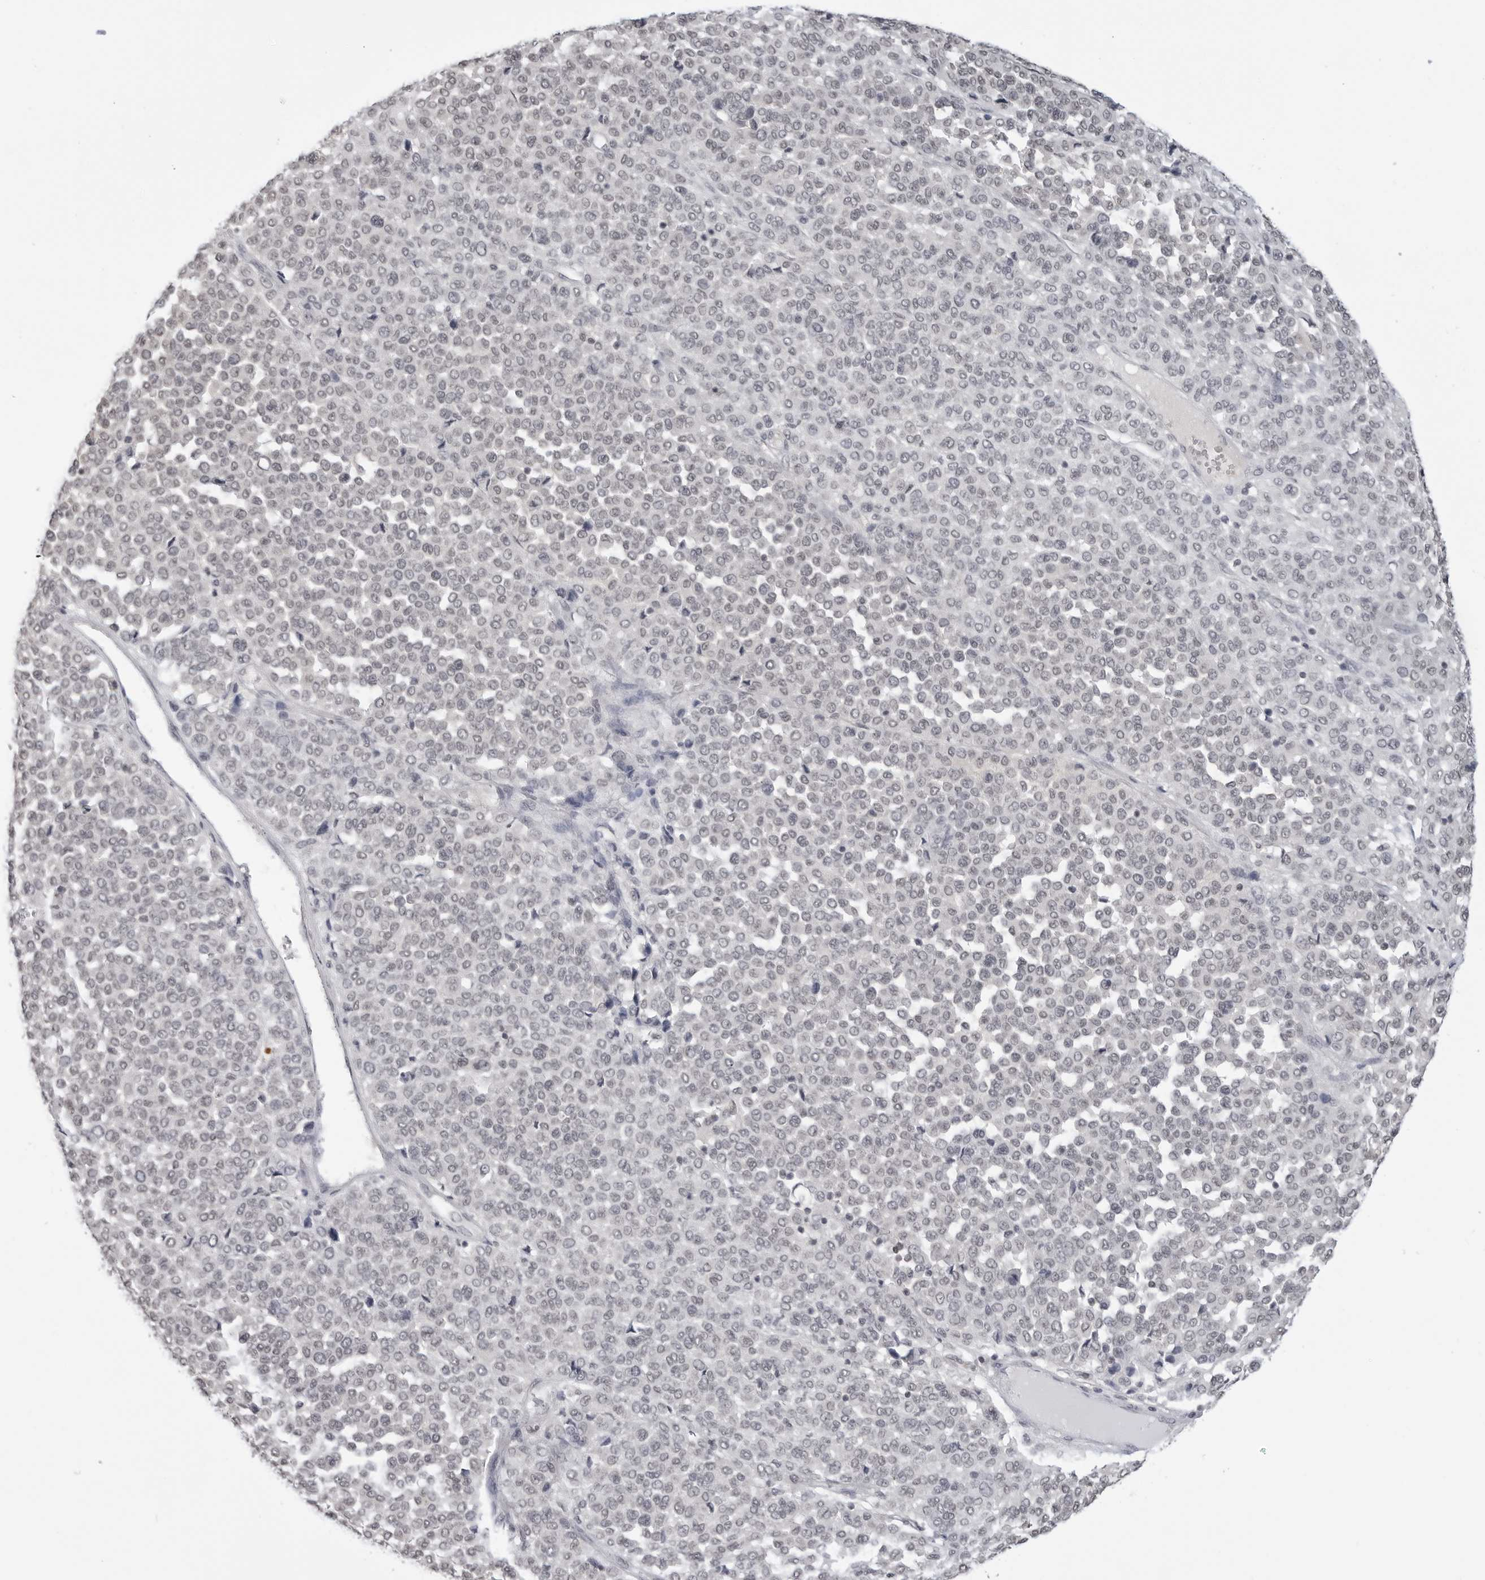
{"staining": {"intensity": "negative", "quantity": "none", "location": "none"}, "tissue": "melanoma", "cell_type": "Tumor cells", "image_type": "cancer", "snomed": [{"axis": "morphology", "description": "Malignant melanoma, Metastatic site"}, {"axis": "topography", "description": "Pancreas"}], "caption": "Immunohistochemistry (IHC) histopathology image of human melanoma stained for a protein (brown), which demonstrates no positivity in tumor cells. The staining was performed using DAB to visualize the protein expression in brown, while the nuclei were stained in blue with hematoxylin (Magnification: 20x).", "gene": "YWHAG", "patient": {"sex": "female", "age": 30}}